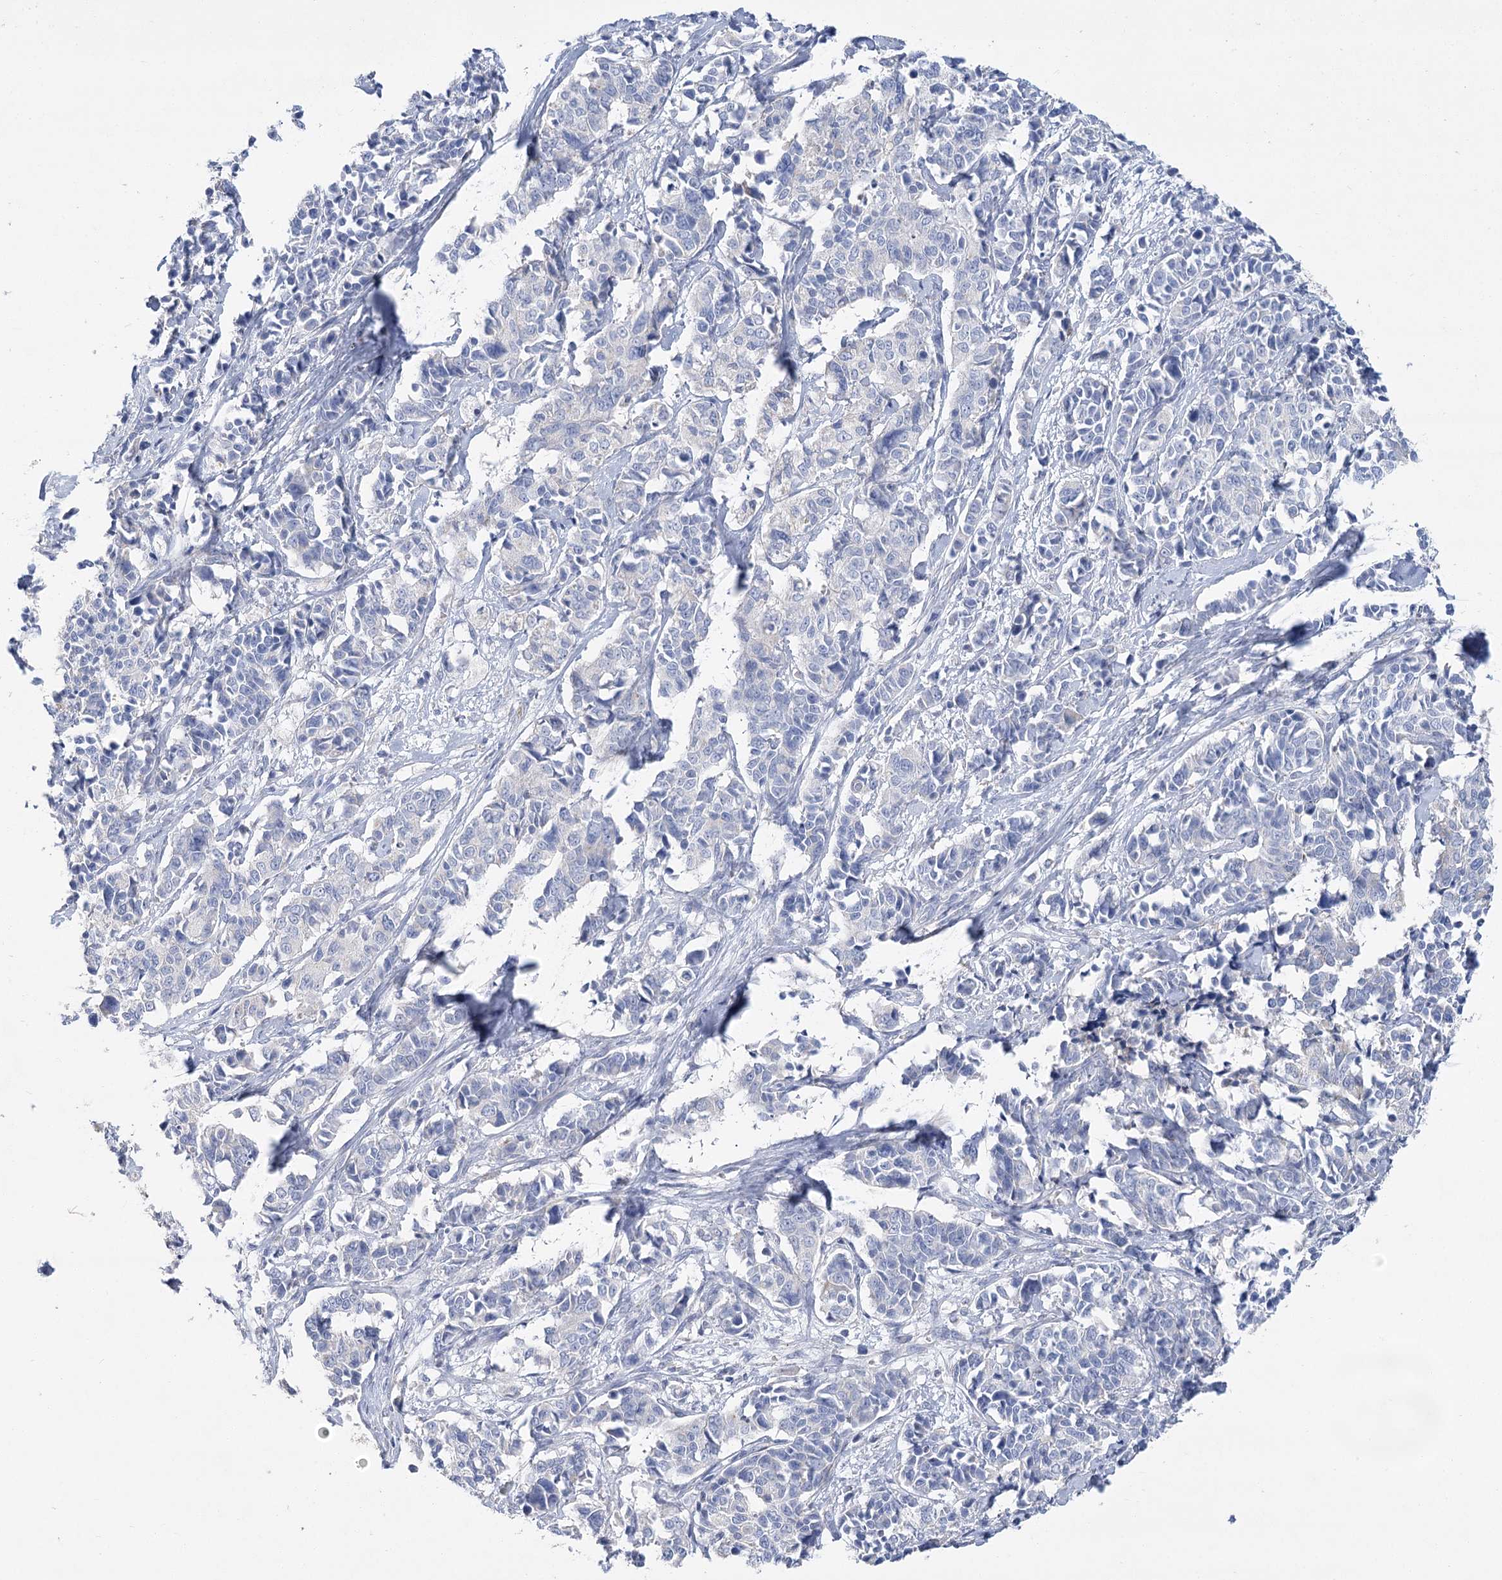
{"staining": {"intensity": "negative", "quantity": "none", "location": "none"}, "tissue": "cervical cancer", "cell_type": "Tumor cells", "image_type": "cancer", "snomed": [{"axis": "morphology", "description": "Normal tissue, NOS"}, {"axis": "morphology", "description": "Squamous cell carcinoma, NOS"}, {"axis": "topography", "description": "Cervix"}], "caption": "This is an immunohistochemistry (IHC) histopathology image of human cervical cancer. There is no expression in tumor cells.", "gene": "SLC9A3", "patient": {"sex": "female", "age": 35}}